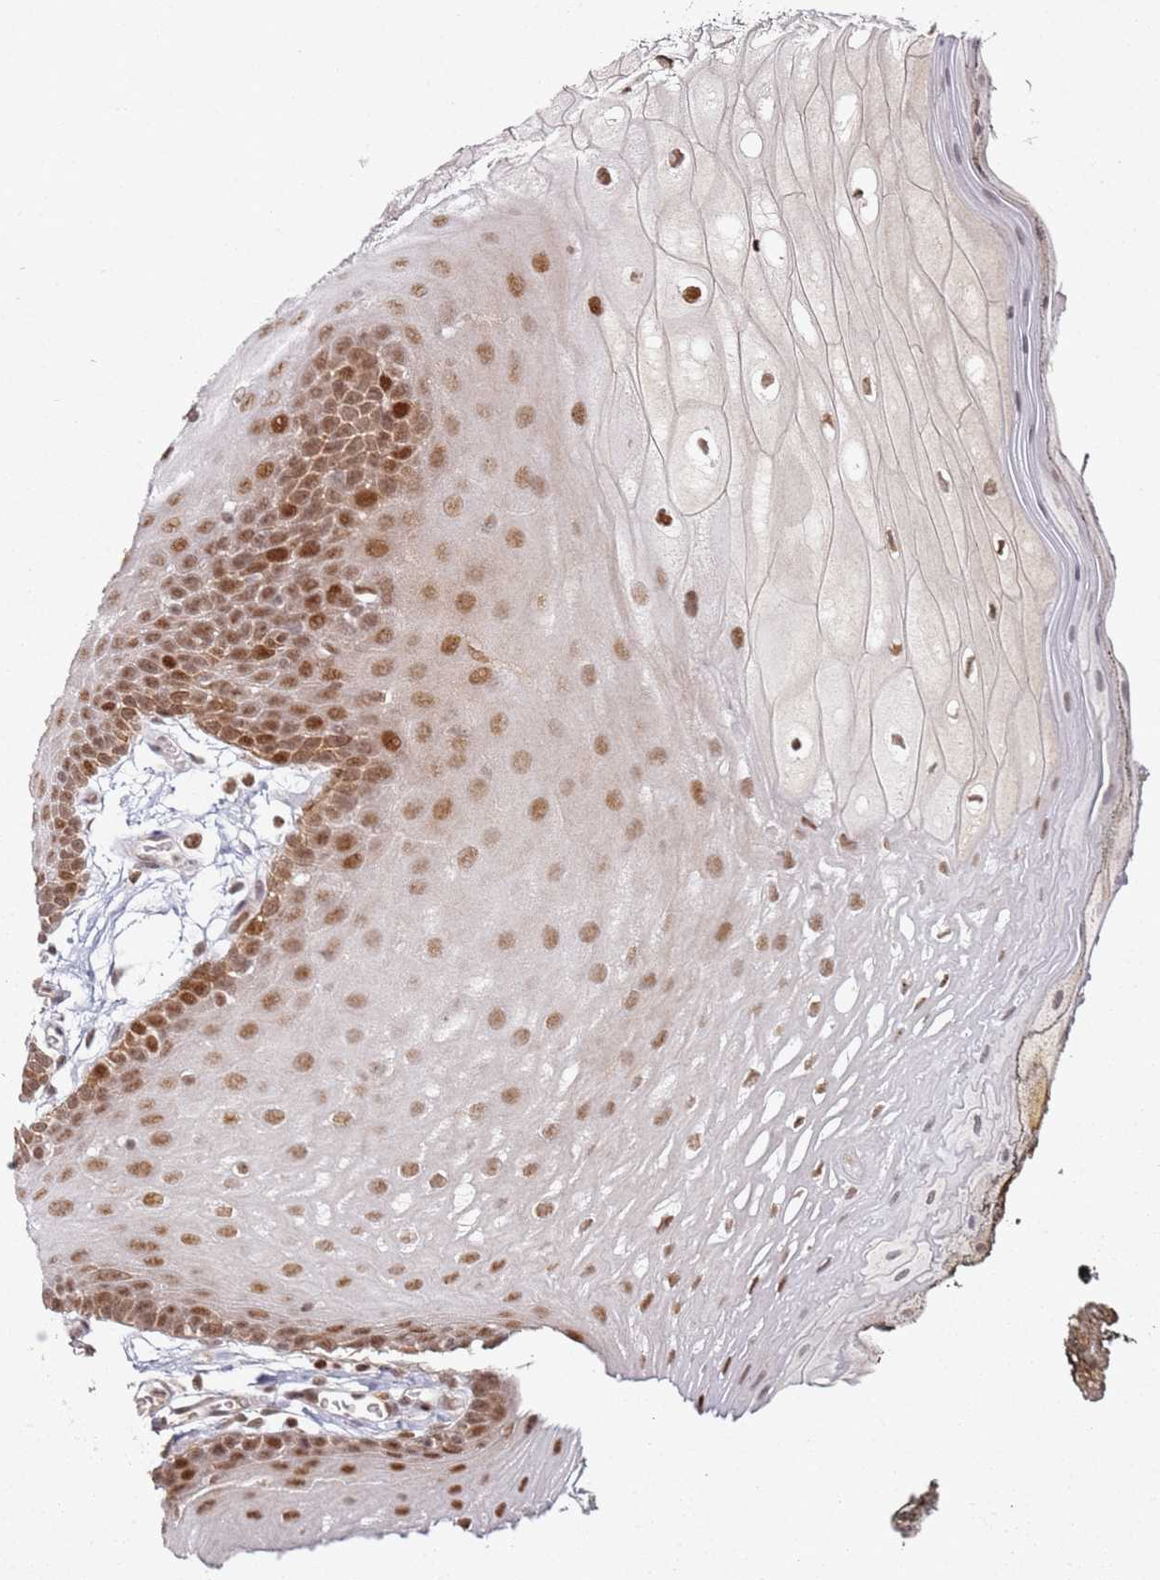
{"staining": {"intensity": "moderate", "quantity": ">75%", "location": "nuclear"}, "tissue": "oral mucosa", "cell_type": "Squamous epithelial cells", "image_type": "normal", "snomed": [{"axis": "morphology", "description": "Normal tissue, NOS"}, {"axis": "morphology", "description": "Squamous cell carcinoma, NOS"}, {"axis": "topography", "description": "Oral tissue"}, {"axis": "topography", "description": "Head-Neck"}], "caption": "Immunohistochemical staining of benign oral mucosa exhibits moderate nuclear protein expression in approximately >75% of squamous epithelial cells.", "gene": "ATF6B", "patient": {"sex": "female", "age": 81}}